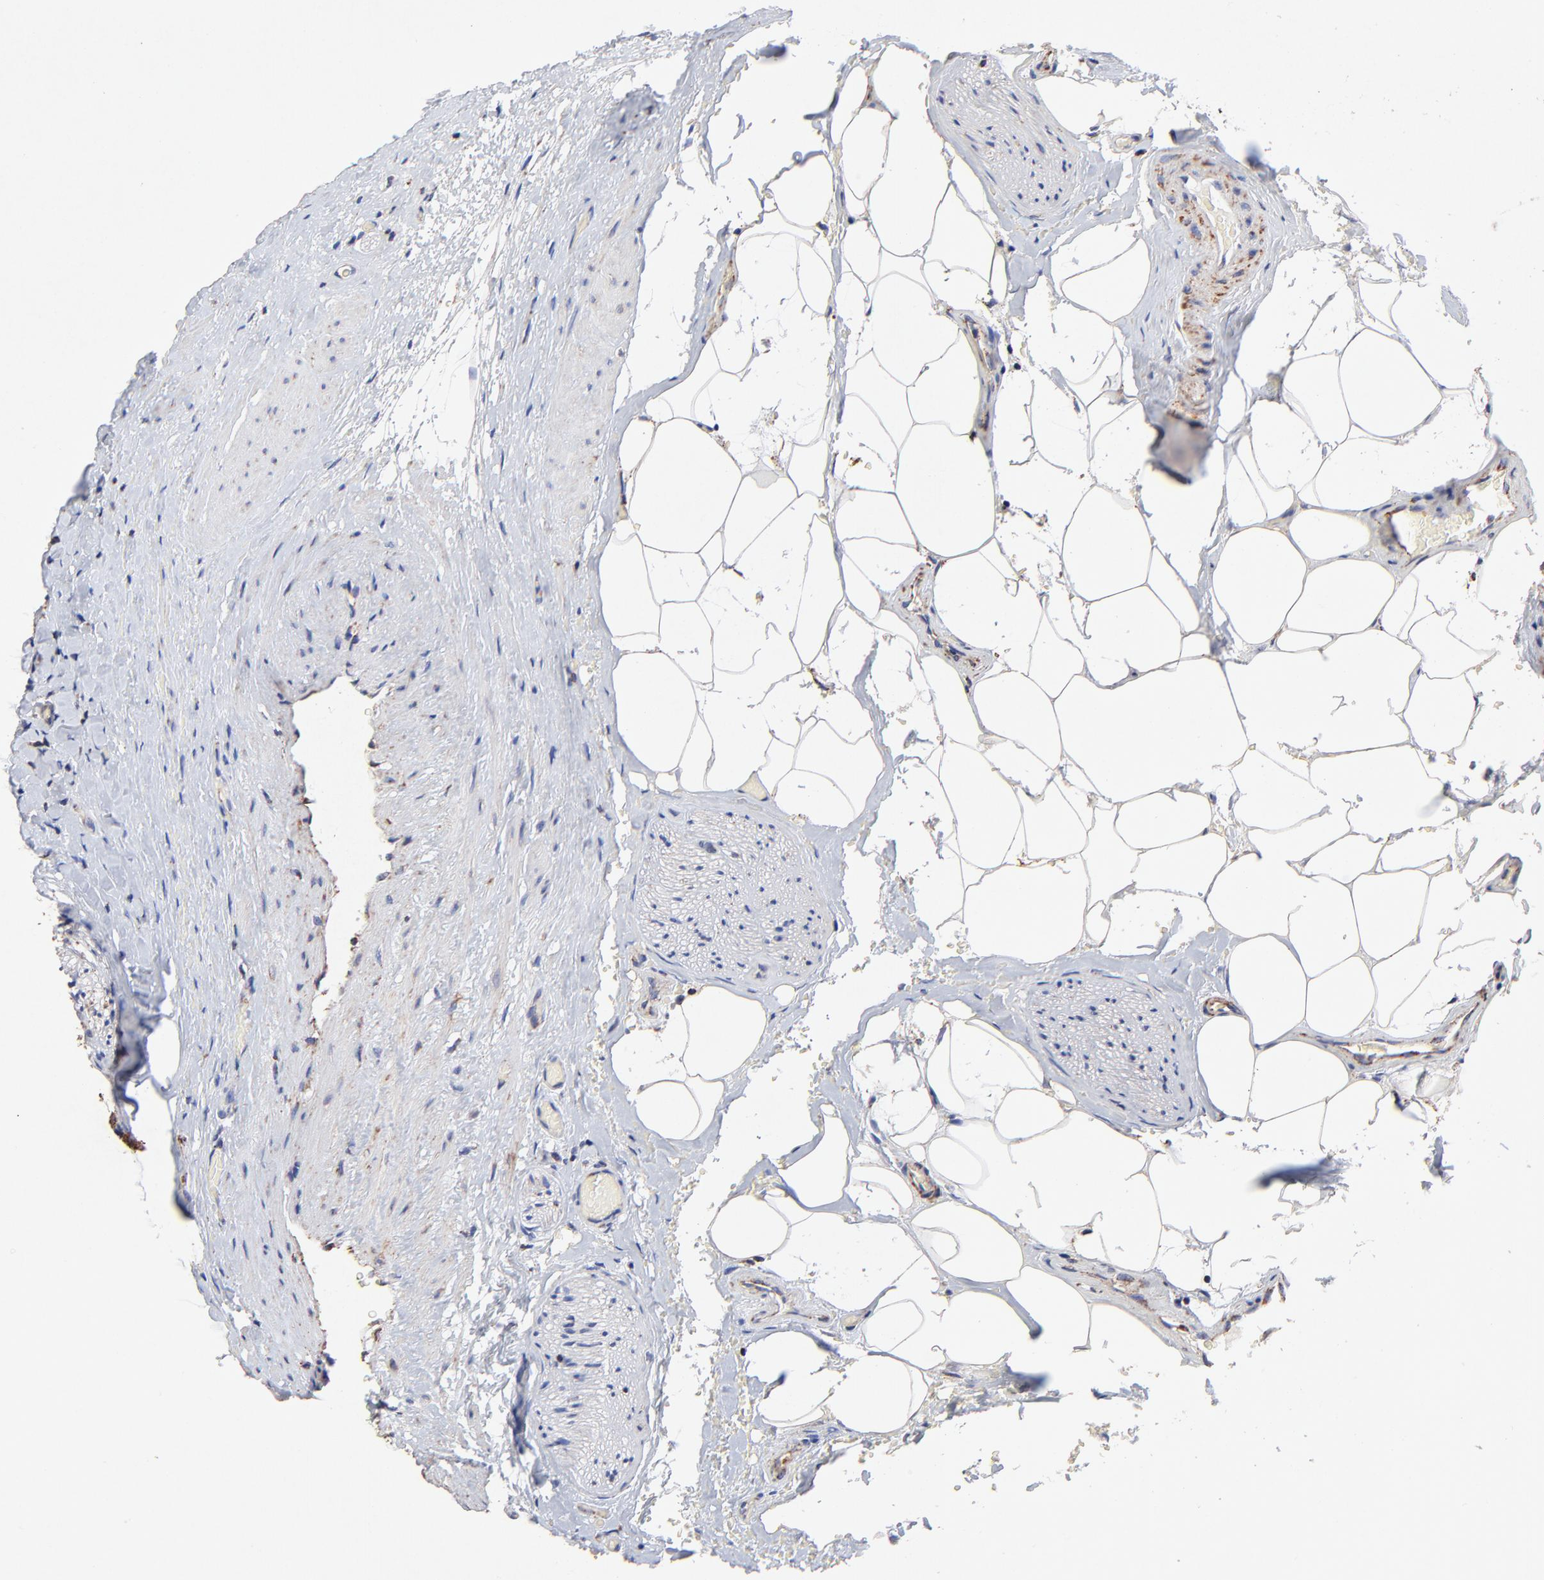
{"staining": {"intensity": "strong", "quantity": ">75%", "location": "cytoplasmic/membranous"}, "tissue": "prostate cancer", "cell_type": "Tumor cells", "image_type": "cancer", "snomed": [{"axis": "morphology", "description": "Adenocarcinoma, Medium grade"}, {"axis": "topography", "description": "Prostate"}], "caption": "Strong cytoplasmic/membranous protein positivity is identified in approximately >75% of tumor cells in prostate cancer (adenocarcinoma (medium-grade)). The protein is shown in brown color, while the nuclei are stained blue.", "gene": "SSBP1", "patient": {"sex": "male", "age": 59}}